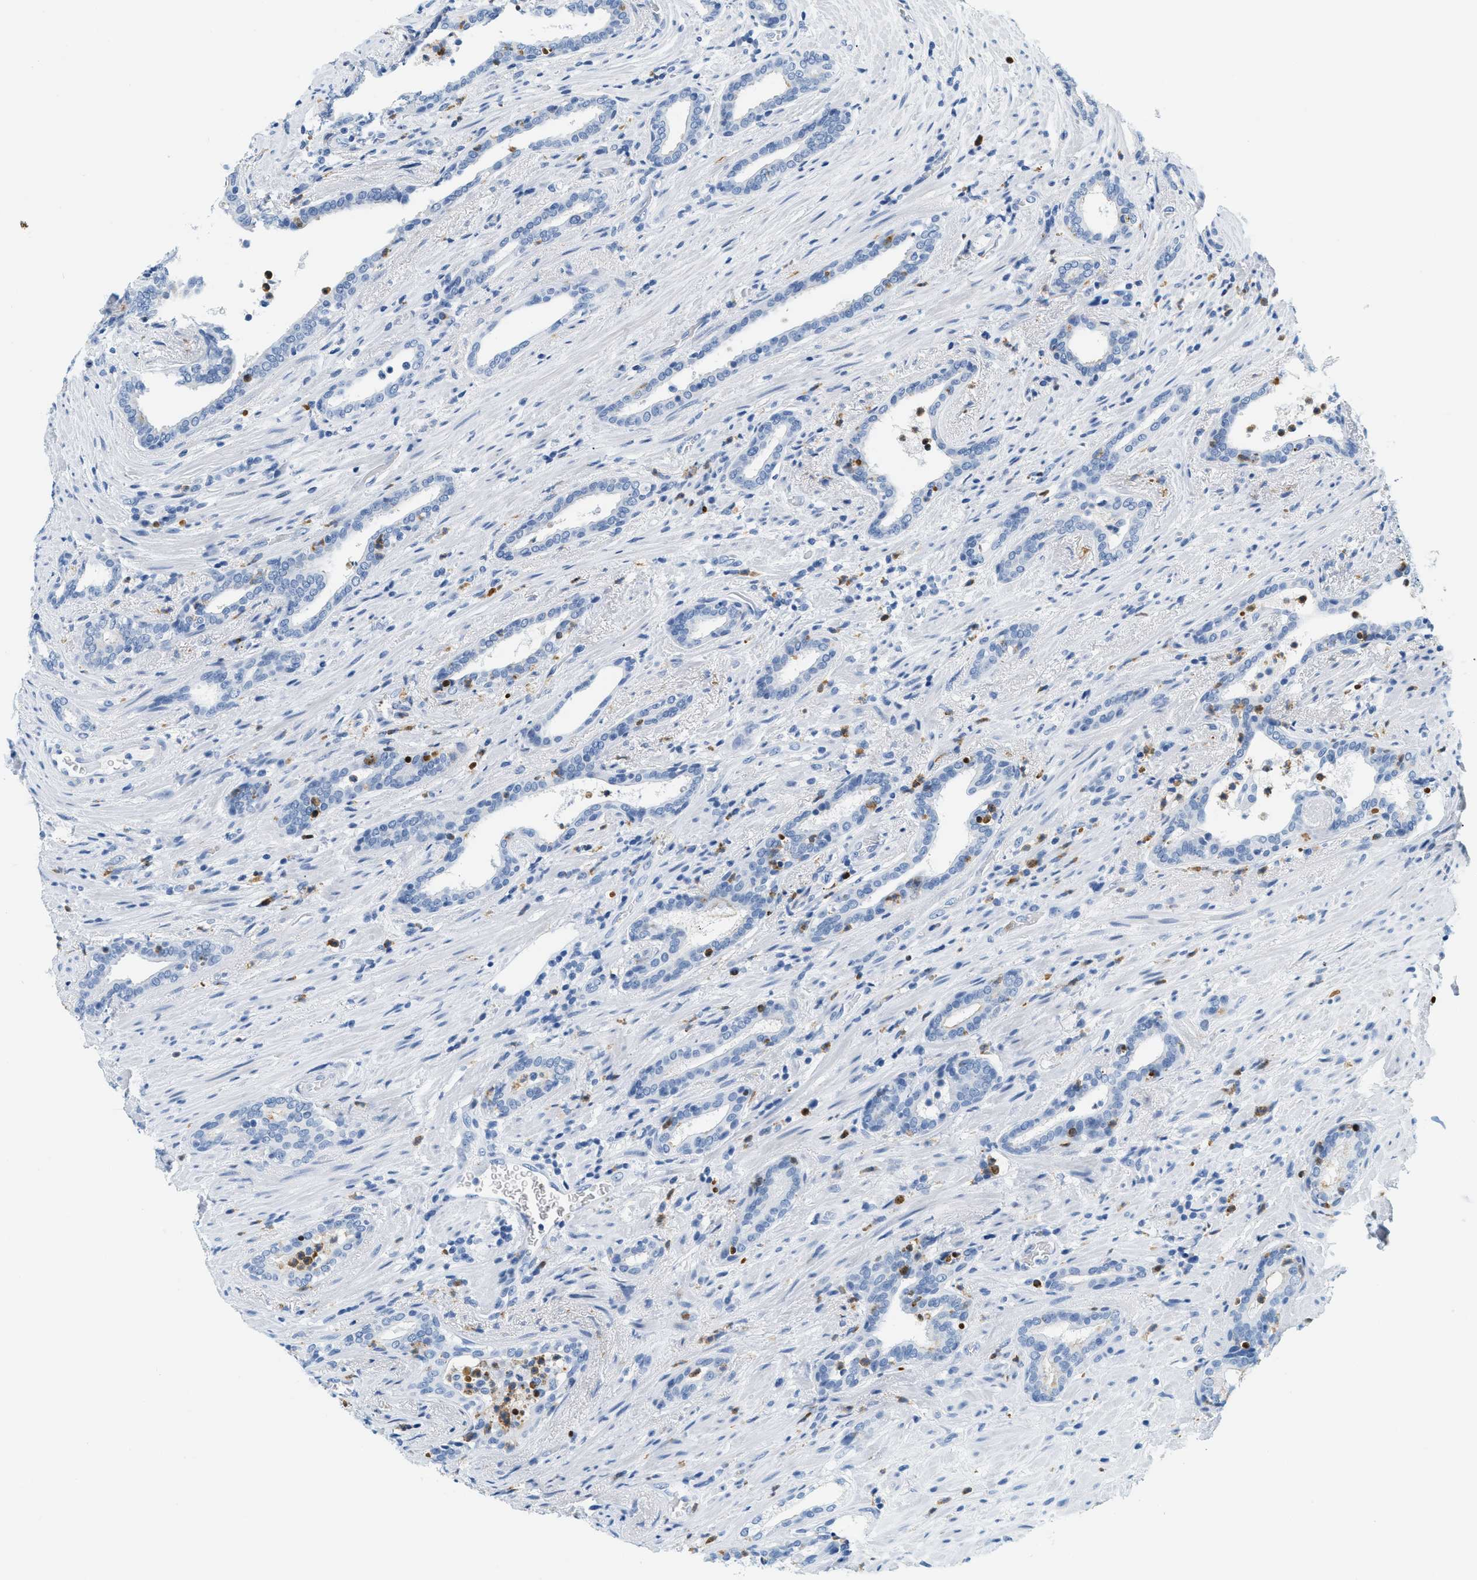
{"staining": {"intensity": "negative", "quantity": "none", "location": "none"}, "tissue": "prostate cancer", "cell_type": "Tumor cells", "image_type": "cancer", "snomed": [{"axis": "morphology", "description": "Adenocarcinoma, High grade"}, {"axis": "topography", "description": "Prostate"}], "caption": "Tumor cells are negative for protein expression in human prostate adenocarcinoma (high-grade).", "gene": "LCN2", "patient": {"sex": "male", "age": 71}}